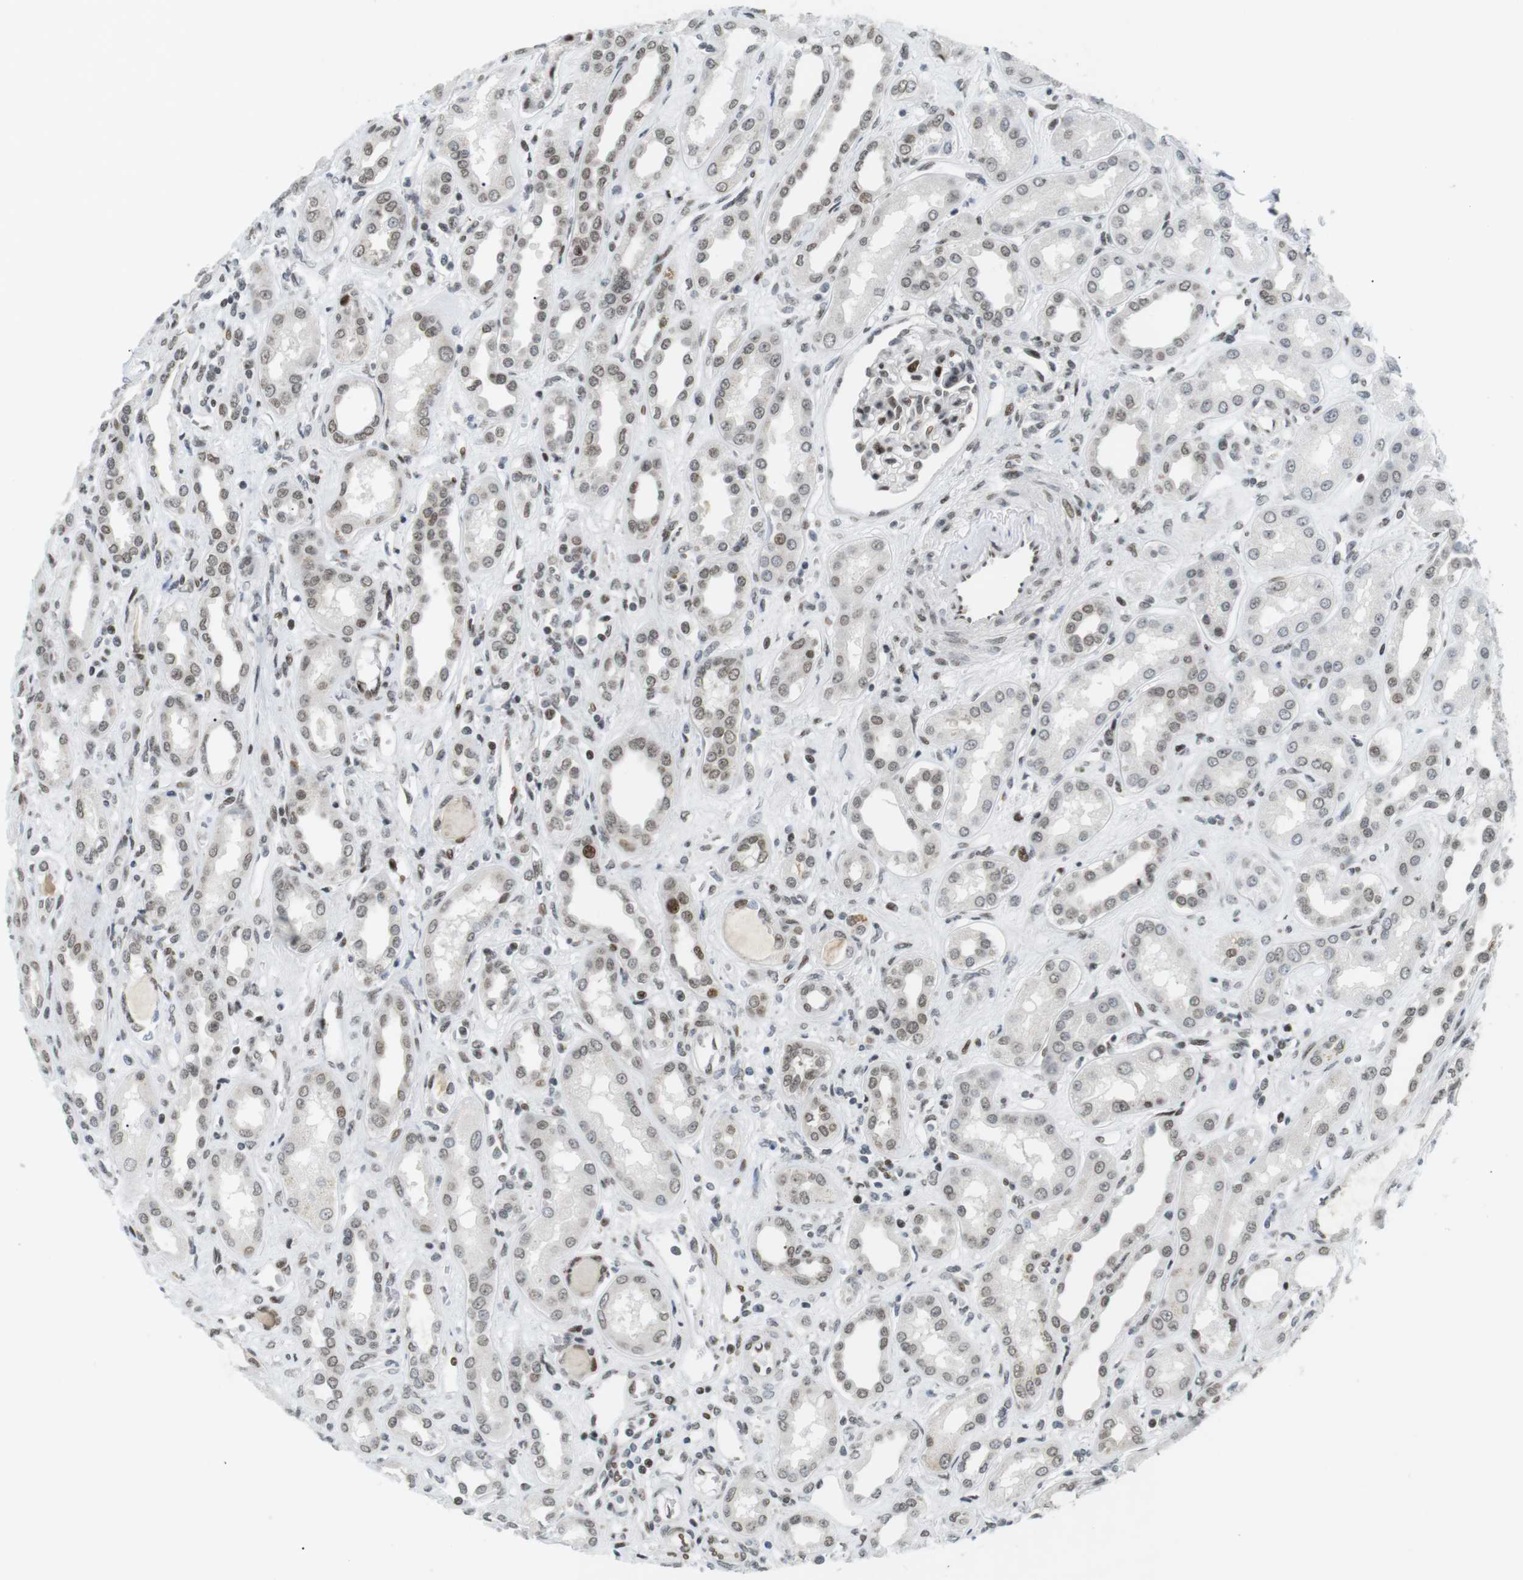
{"staining": {"intensity": "strong", "quantity": ">75%", "location": "nuclear"}, "tissue": "kidney", "cell_type": "Cells in glomeruli", "image_type": "normal", "snomed": [{"axis": "morphology", "description": "Normal tissue, NOS"}, {"axis": "topography", "description": "Kidney"}], "caption": "High-power microscopy captured an immunohistochemistry (IHC) photomicrograph of benign kidney, revealing strong nuclear staining in about >75% of cells in glomeruli.", "gene": "CDC27", "patient": {"sex": "male", "age": 59}}